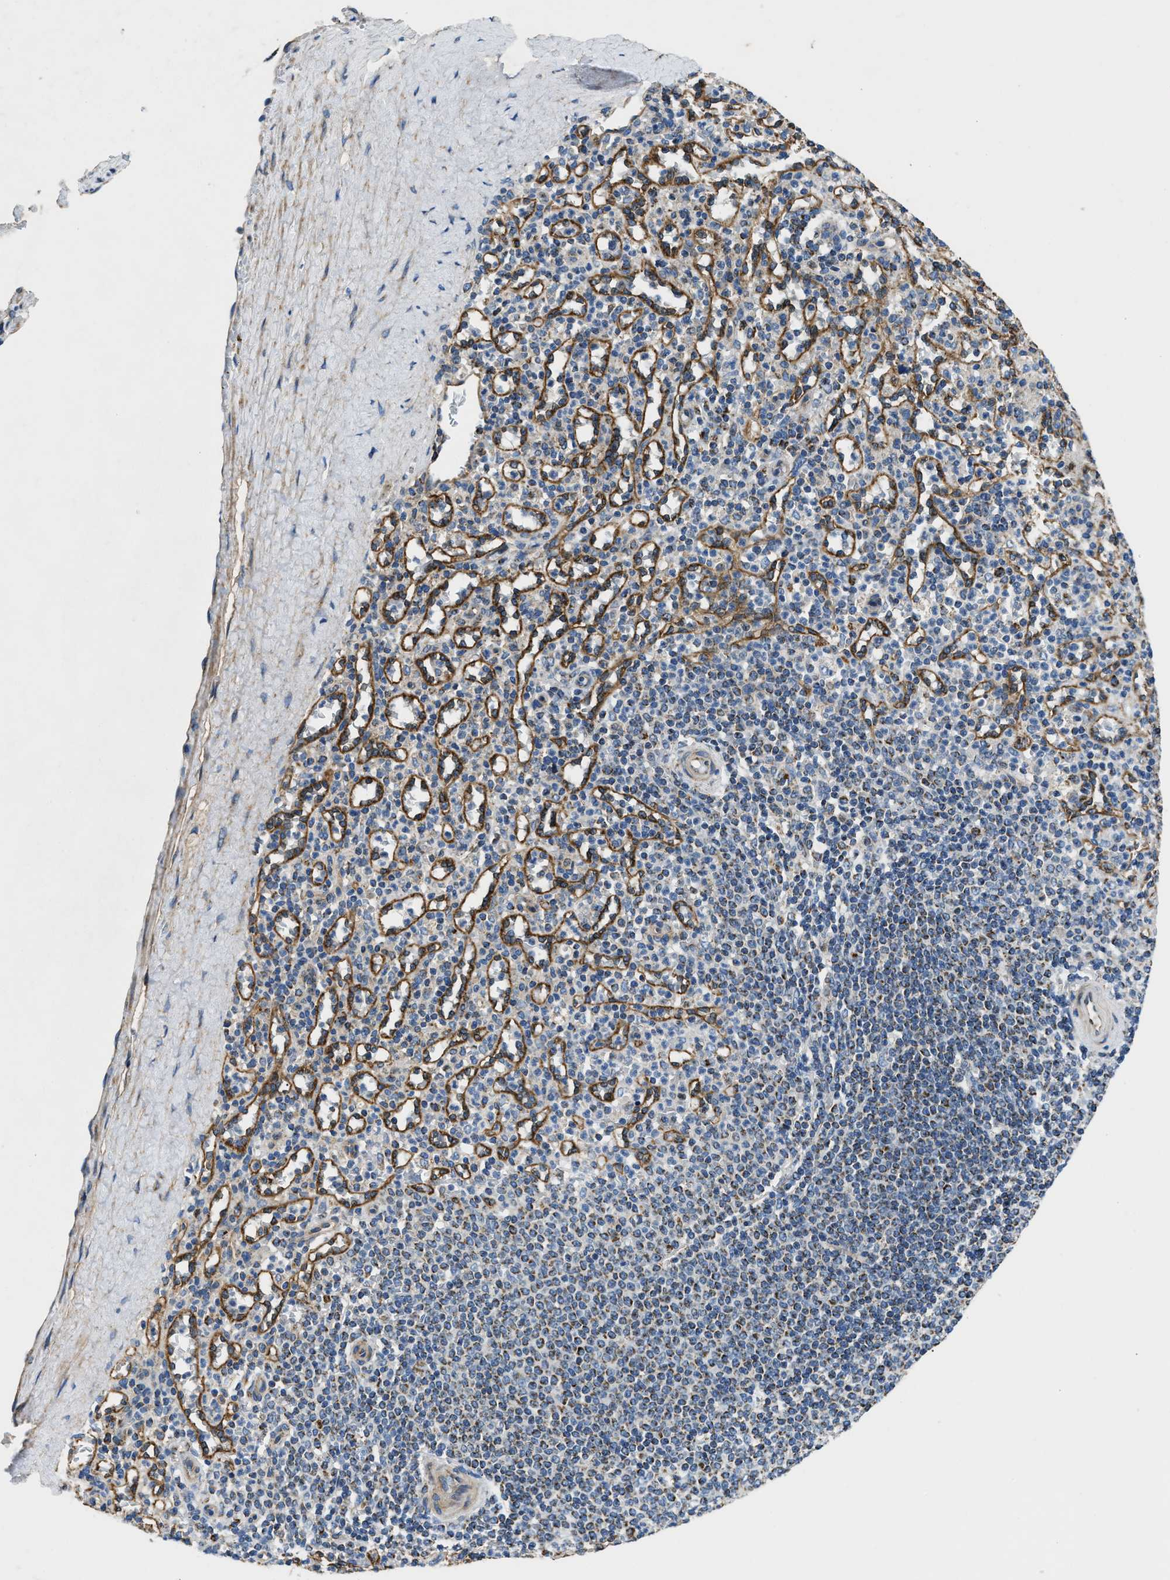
{"staining": {"intensity": "weak", "quantity": "25%-75%", "location": "cytoplasmic/membranous"}, "tissue": "spleen", "cell_type": "Cells in red pulp", "image_type": "normal", "snomed": [{"axis": "morphology", "description": "Normal tissue, NOS"}, {"axis": "topography", "description": "Spleen"}], "caption": "A brown stain labels weak cytoplasmic/membranous positivity of a protein in cells in red pulp of benign human spleen. (brown staining indicates protein expression, while blue staining denotes nuclei).", "gene": "STK33", "patient": {"sex": "male", "age": 36}}